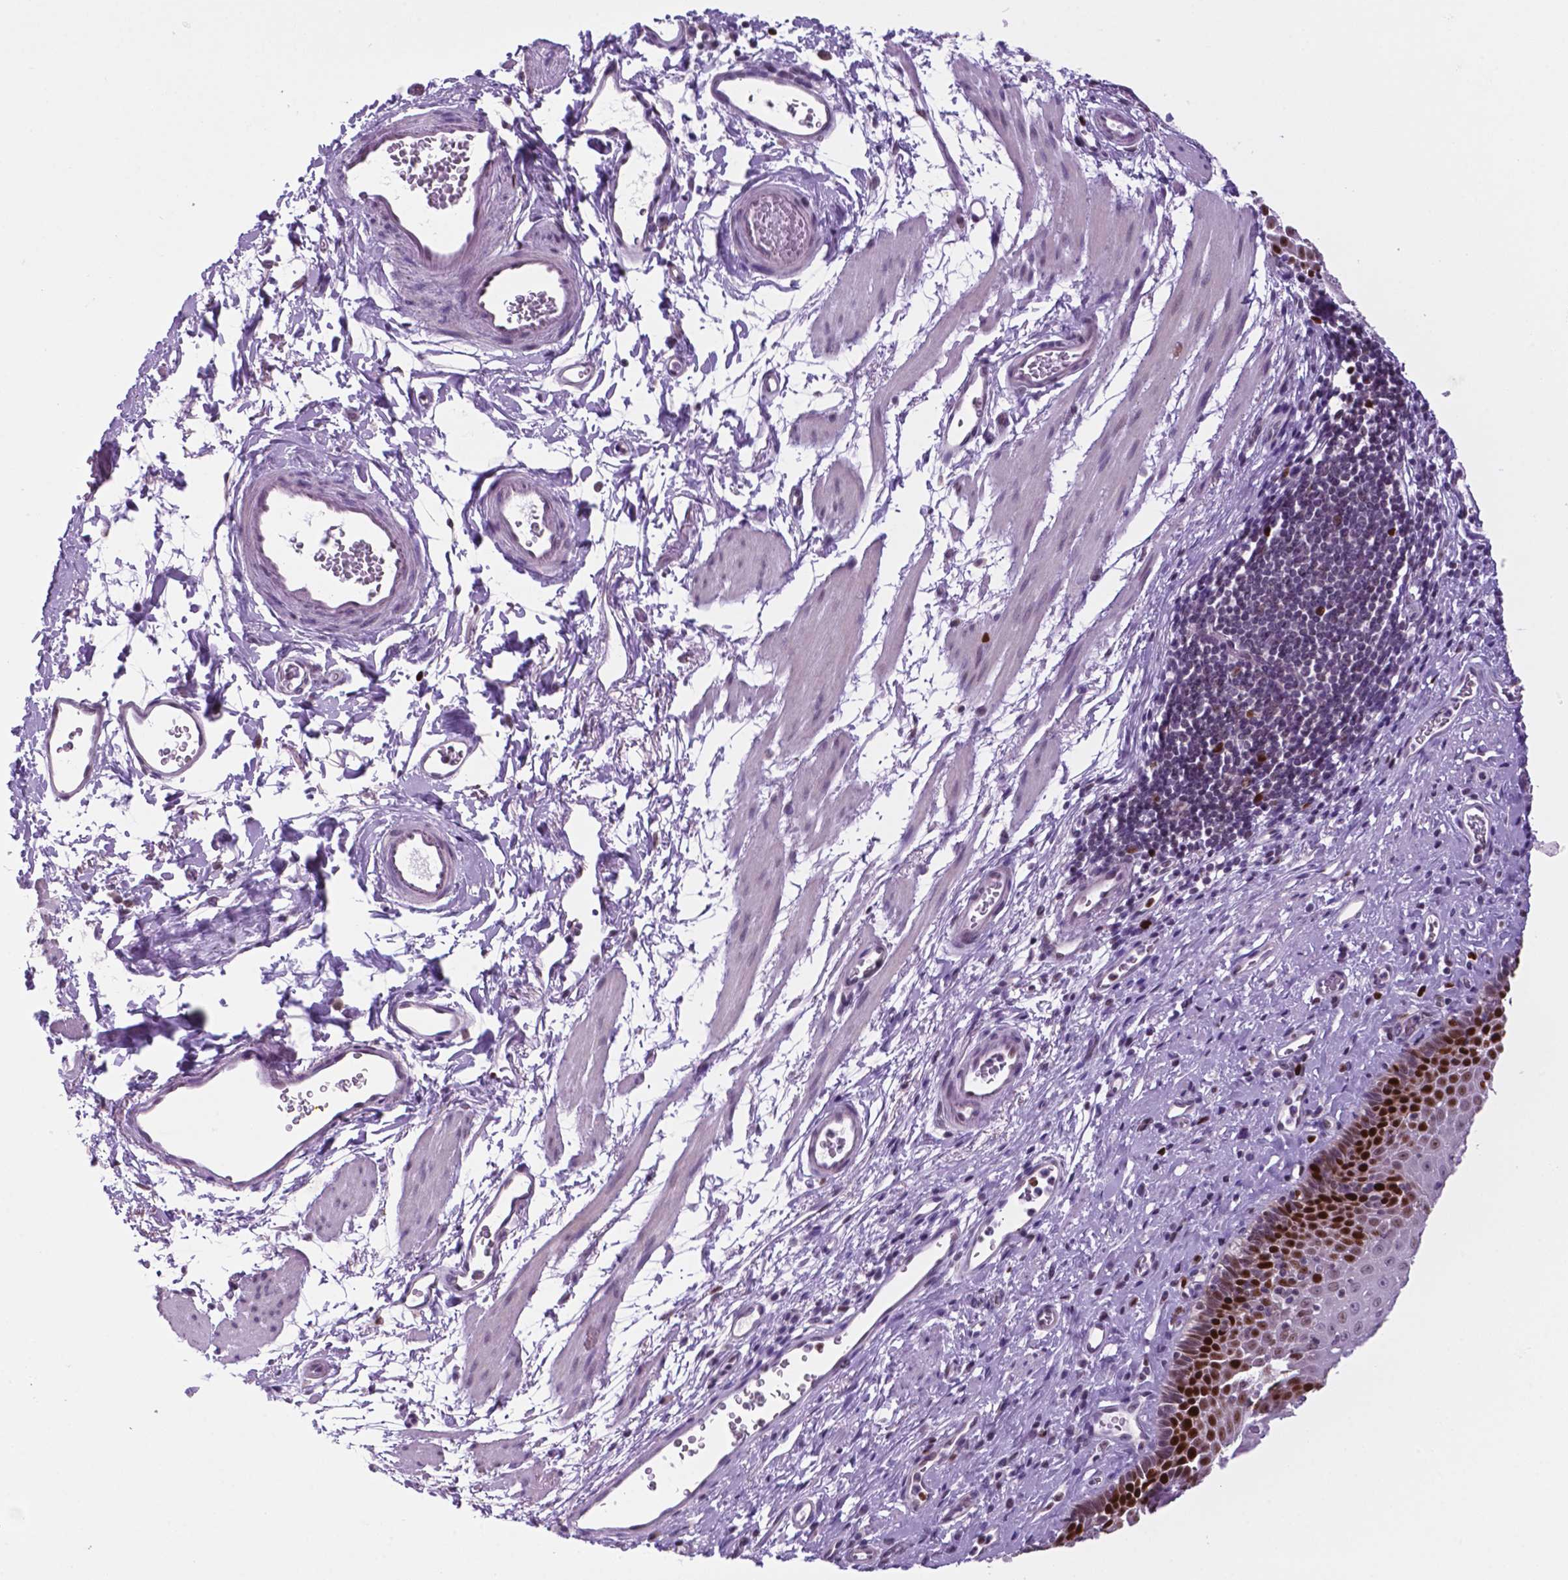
{"staining": {"intensity": "strong", "quantity": "25%-75%", "location": "nuclear"}, "tissue": "esophagus", "cell_type": "Squamous epithelial cells", "image_type": "normal", "snomed": [{"axis": "morphology", "description": "Normal tissue, NOS"}, {"axis": "topography", "description": "Esophagus"}], "caption": "Approximately 25%-75% of squamous epithelial cells in benign human esophagus demonstrate strong nuclear protein staining as visualized by brown immunohistochemical staining.", "gene": "NCAPH2", "patient": {"sex": "female", "age": 68}}